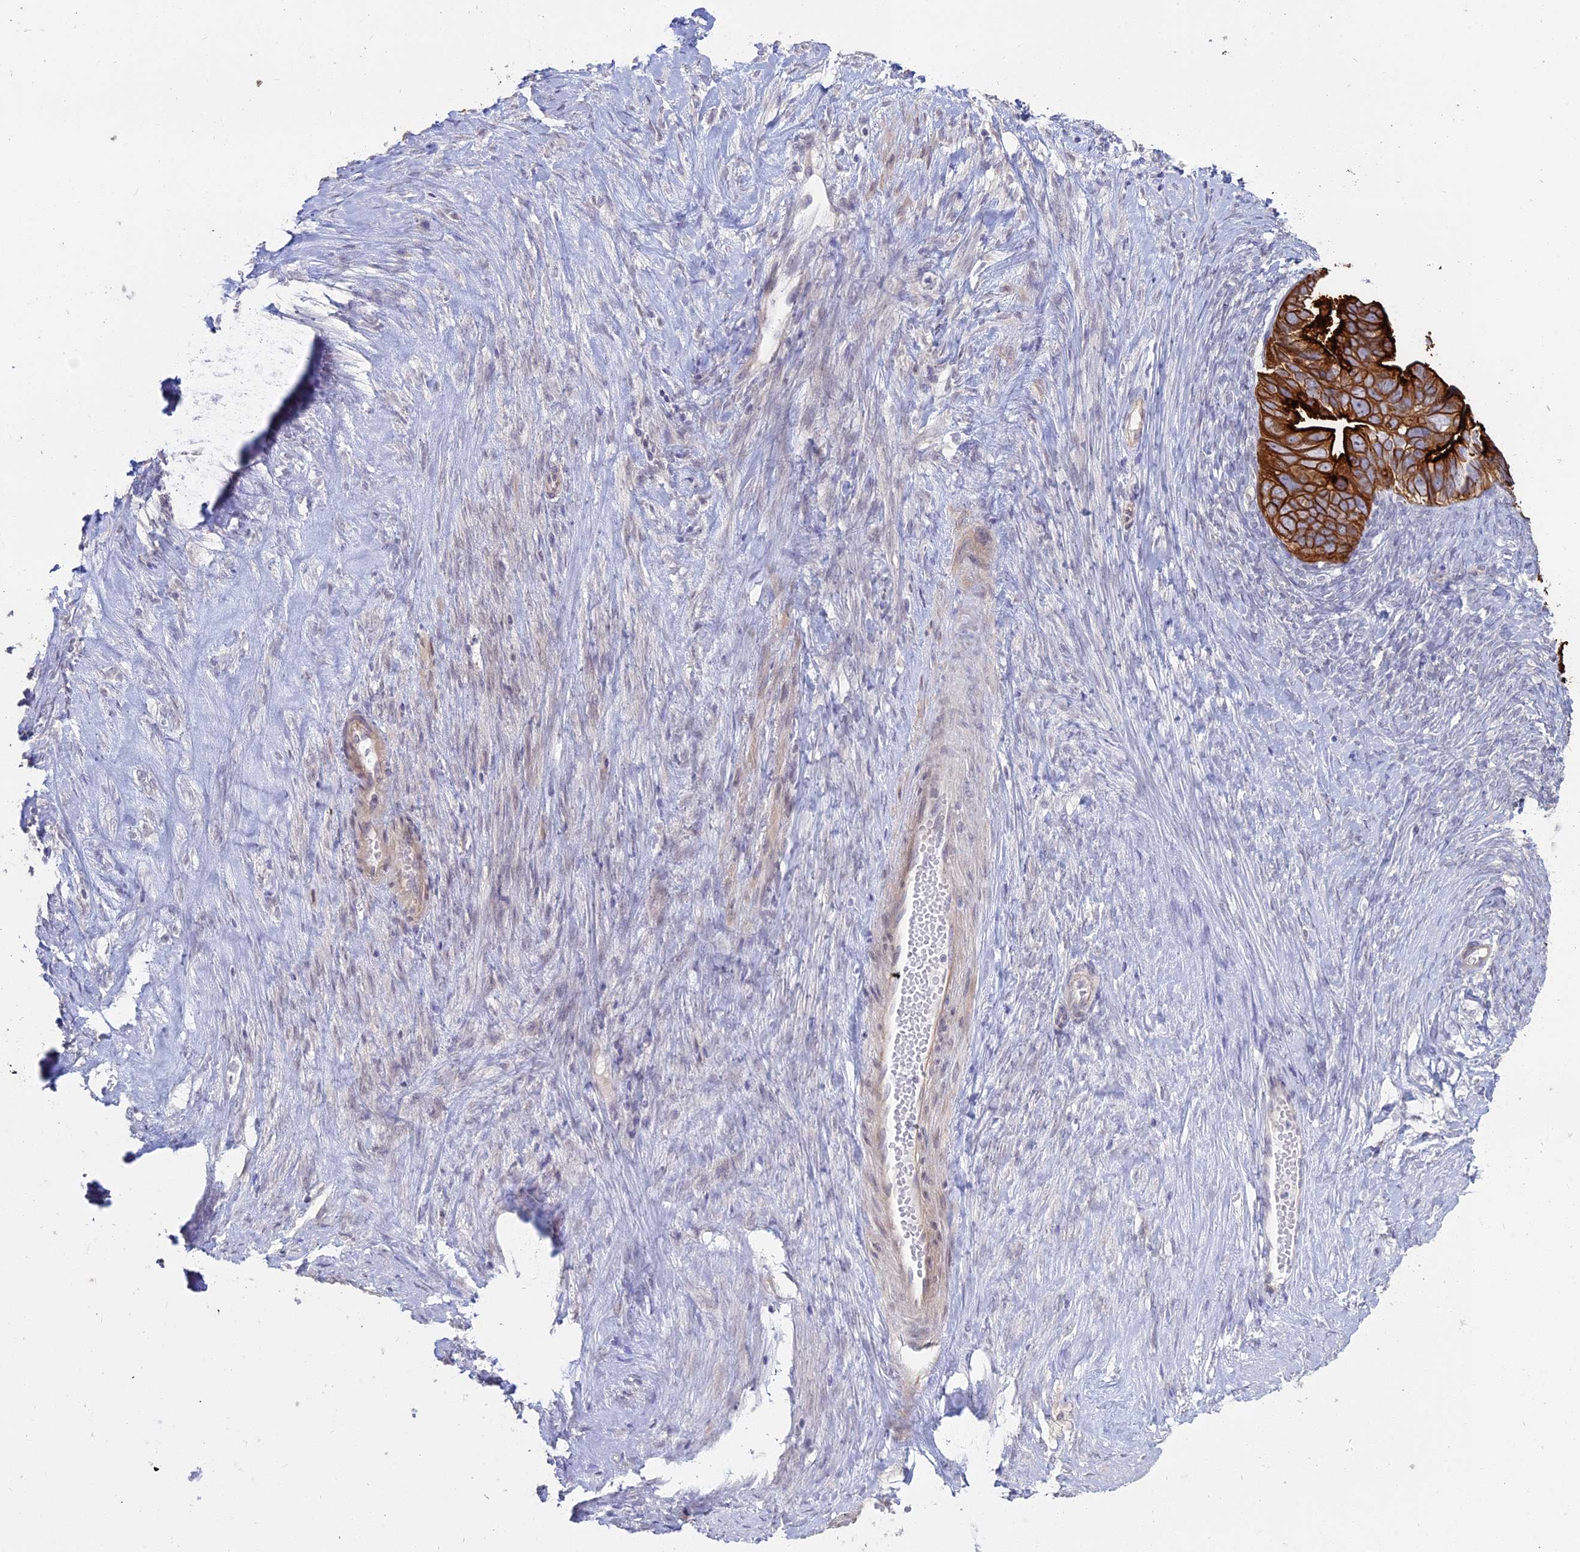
{"staining": {"intensity": "strong", "quantity": ">75%", "location": "cytoplasmic/membranous"}, "tissue": "ovarian cancer", "cell_type": "Tumor cells", "image_type": "cancer", "snomed": [{"axis": "morphology", "description": "Cystadenocarcinoma, serous, NOS"}, {"axis": "topography", "description": "Ovary"}], "caption": "IHC (DAB (3,3'-diaminobenzidine)) staining of human serous cystadenocarcinoma (ovarian) displays strong cytoplasmic/membranous protein positivity in approximately >75% of tumor cells.", "gene": "MYO5B", "patient": {"sex": "female", "age": 56}}